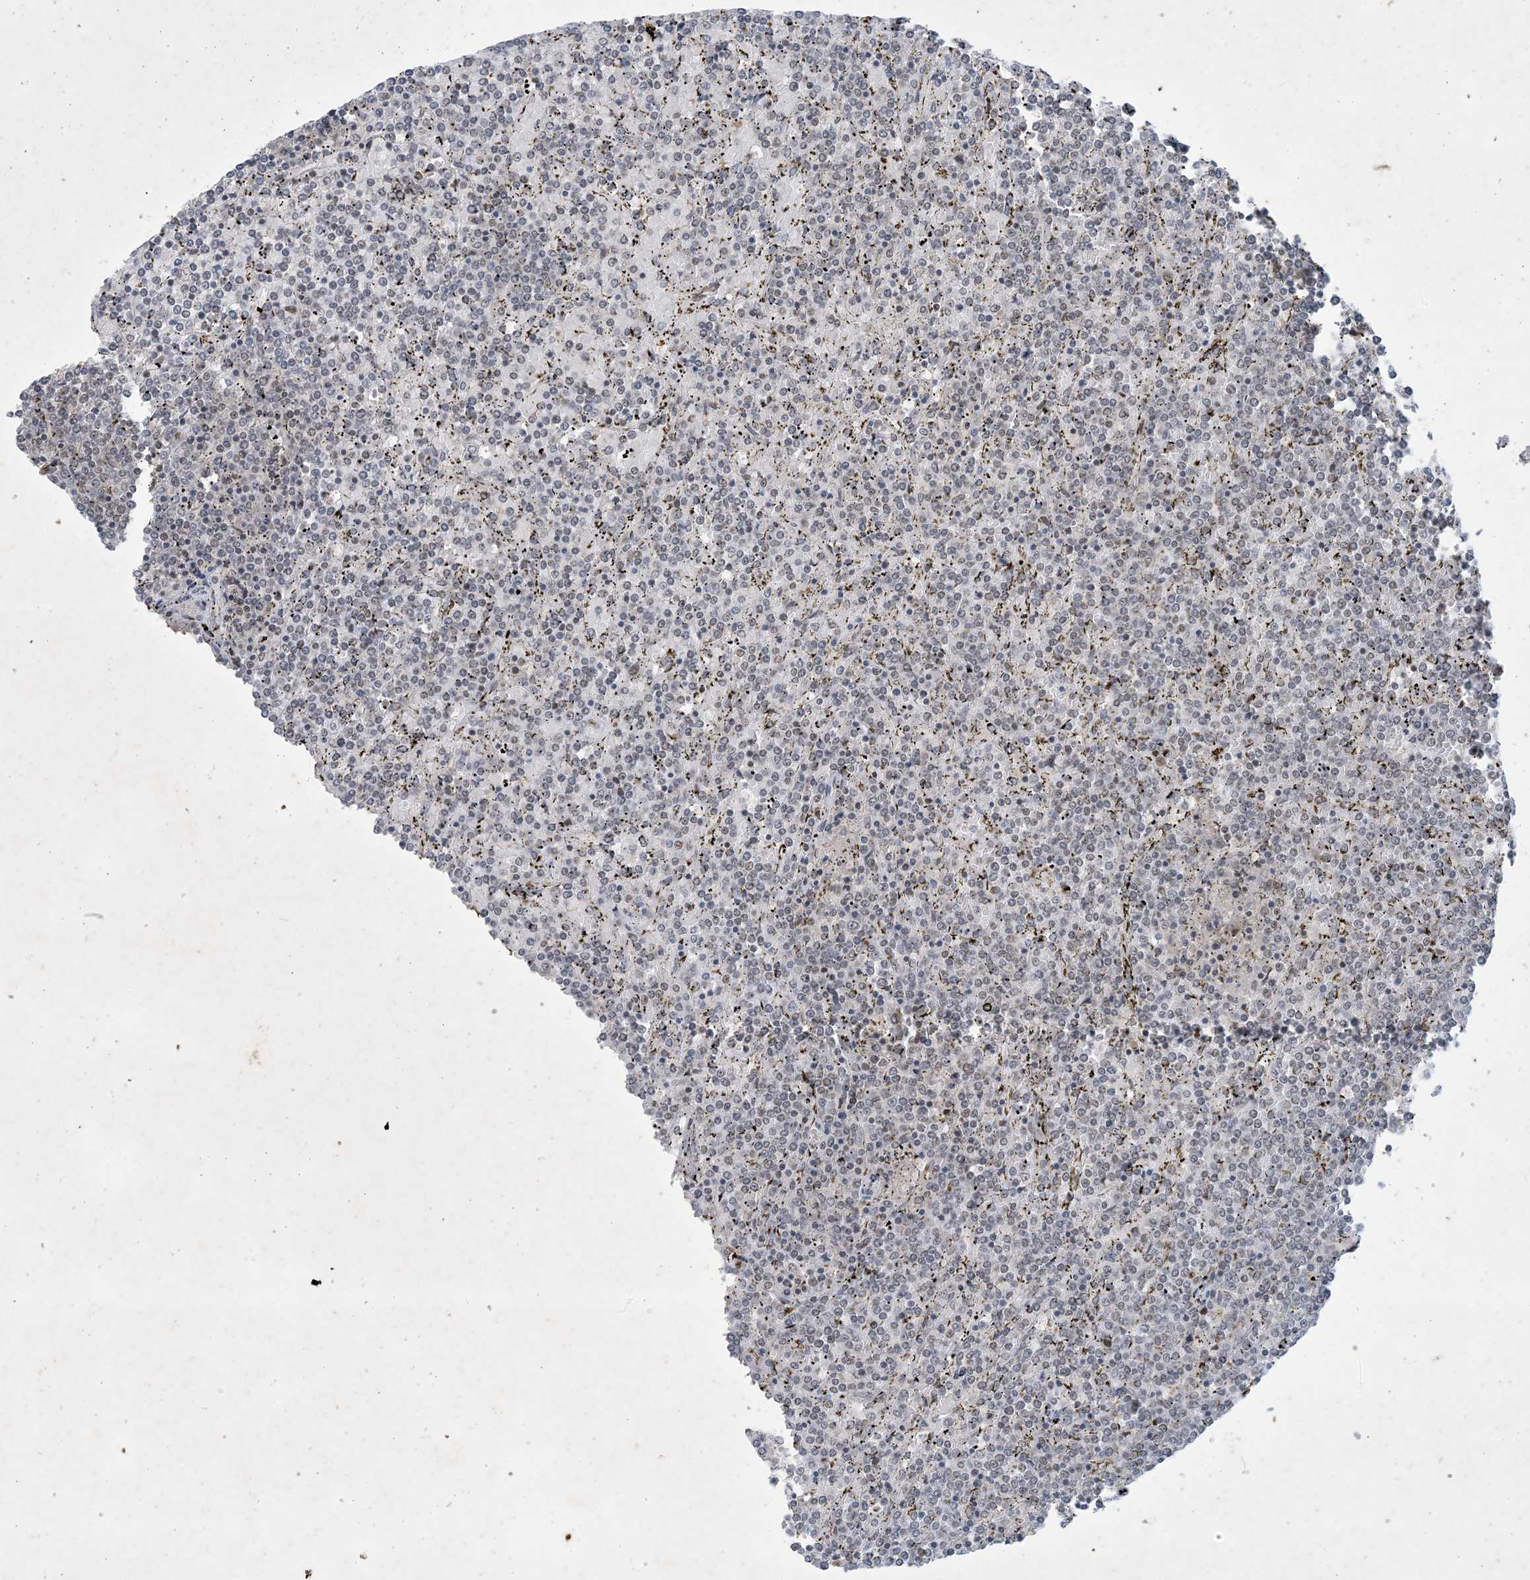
{"staining": {"intensity": "negative", "quantity": "none", "location": "none"}, "tissue": "lymphoma", "cell_type": "Tumor cells", "image_type": "cancer", "snomed": [{"axis": "morphology", "description": "Malignant lymphoma, non-Hodgkin's type, Low grade"}, {"axis": "topography", "description": "Spleen"}], "caption": "Immunohistochemistry (IHC) image of neoplastic tissue: human low-grade malignant lymphoma, non-Hodgkin's type stained with DAB demonstrates no significant protein positivity in tumor cells. (IHC, brightfield microscopy, high magnification).", "gene": "ZNF674", "patient": {"sex": "female", "age": 19}}